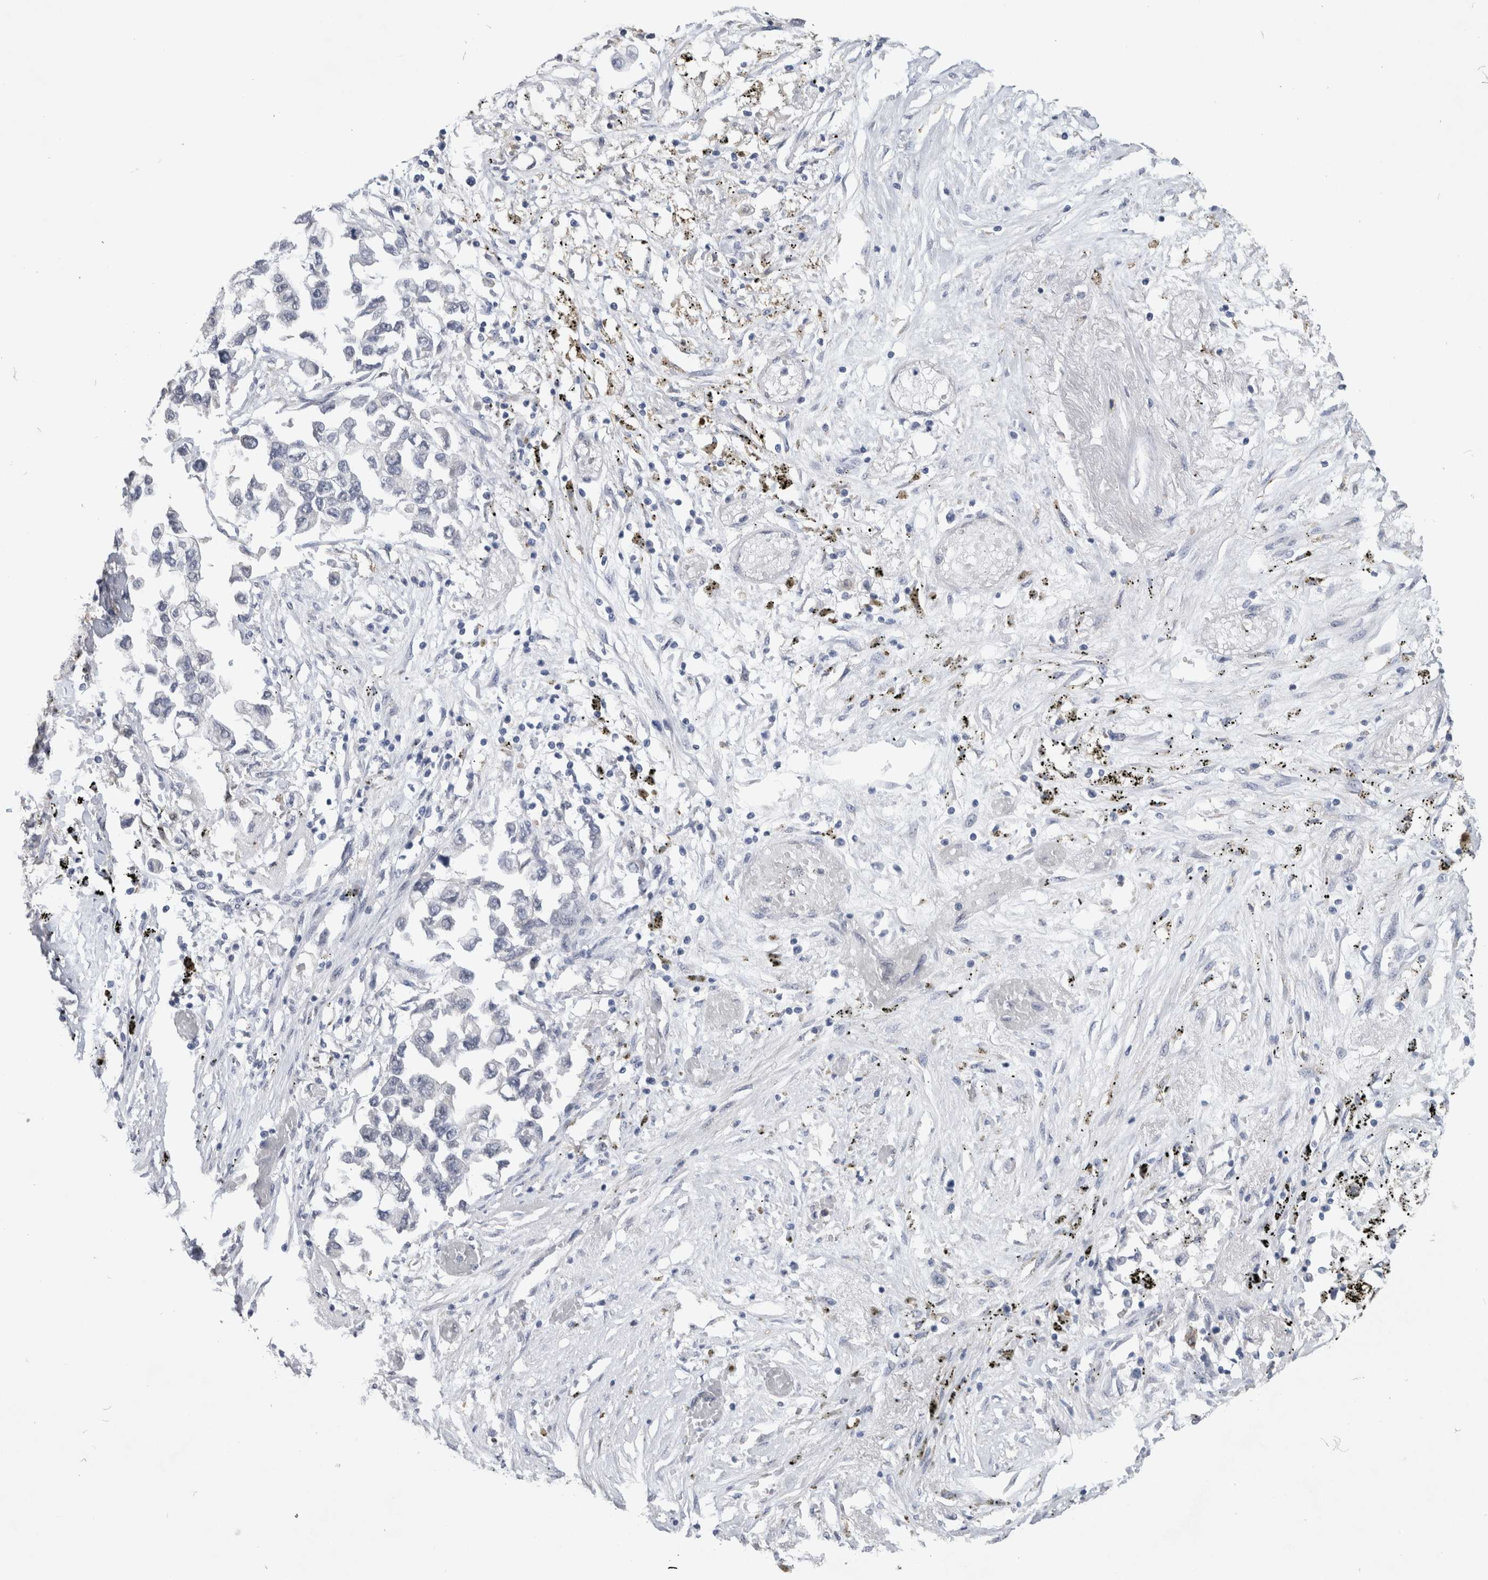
{"staining": {"intensity": "negative", "quantity": "none", "location": "none"}, "tissue": "lung cancer", "cell_type": "Tumor cells", "image_type": "cancer", "snomed": [{"axis": "morphology", "description": "Inflammation, NOS"}, {"axis": "morphology", "description": "Adenocarcinoma, NOS"}, {"axis": "topography", "description": "Lung"}], "caption": "Immunohistochemistry (IHC) of lung adenocarcinoma reveals no staining in tumor cells.", "gene": "PRXL2A", "patient": {"sex": "male", "age": 63}}